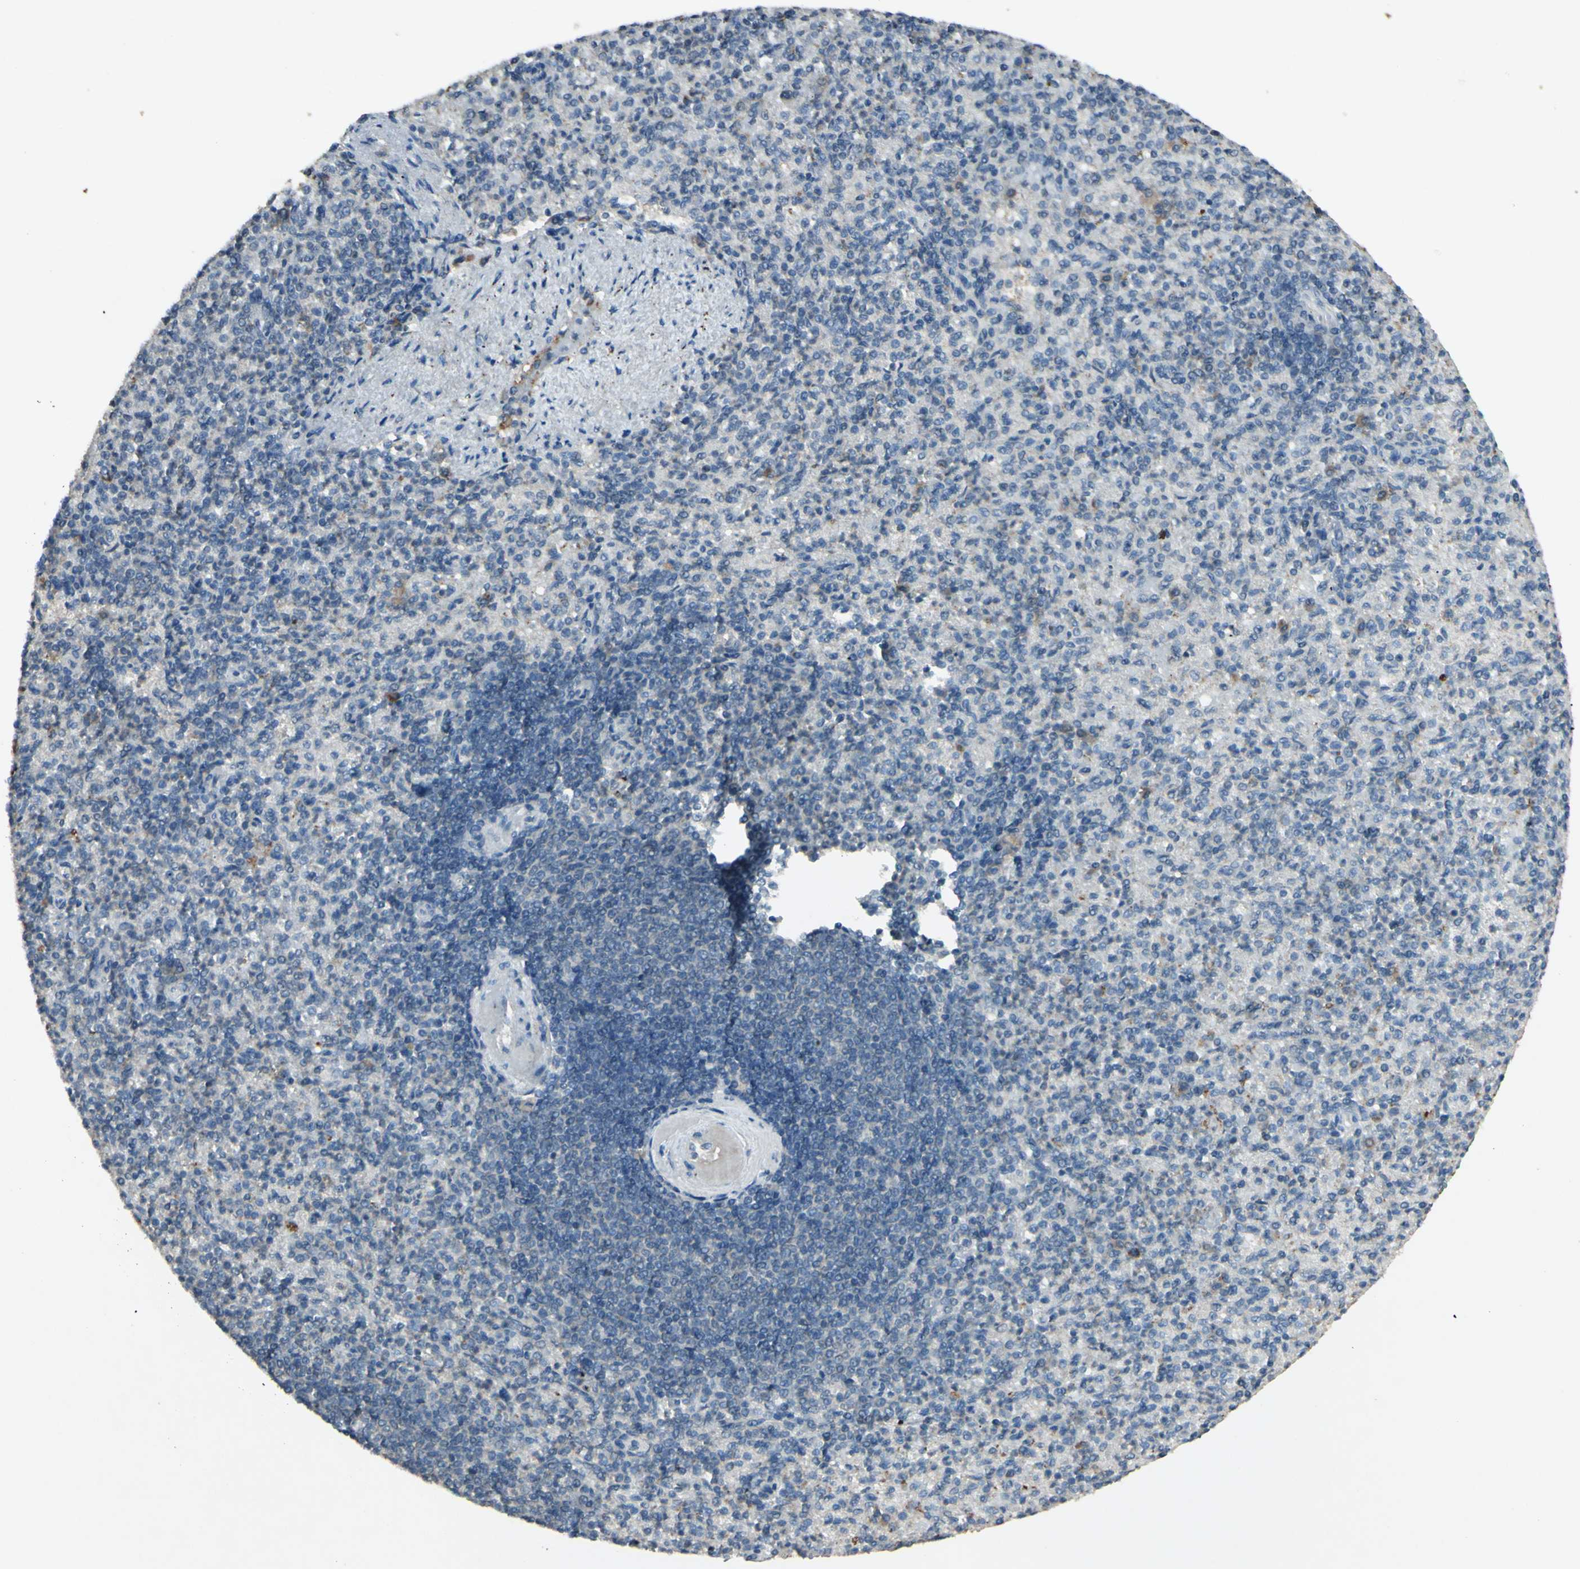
{"staining": {"intensity": "moderate", "quantity": "<25%", "location": "cytoplasmic/membranous"}, "tissue": "spleen", "cell_type": "Cells in red pulp", "image_type": "normal", "snomed": [{"axis": "morphology", "description": "Normal tissue, NOS"}, {"axis": "topography", "description": "Spleen"}], "caption": "A high-resolution image shows IHC staining of normal spleen, which reveals moderate cytoplasmic/membranous staining in approximately <25% of cells in red pulp.", "gene": "TIMM21", "patient": {"sex": "female", "age": 74}}